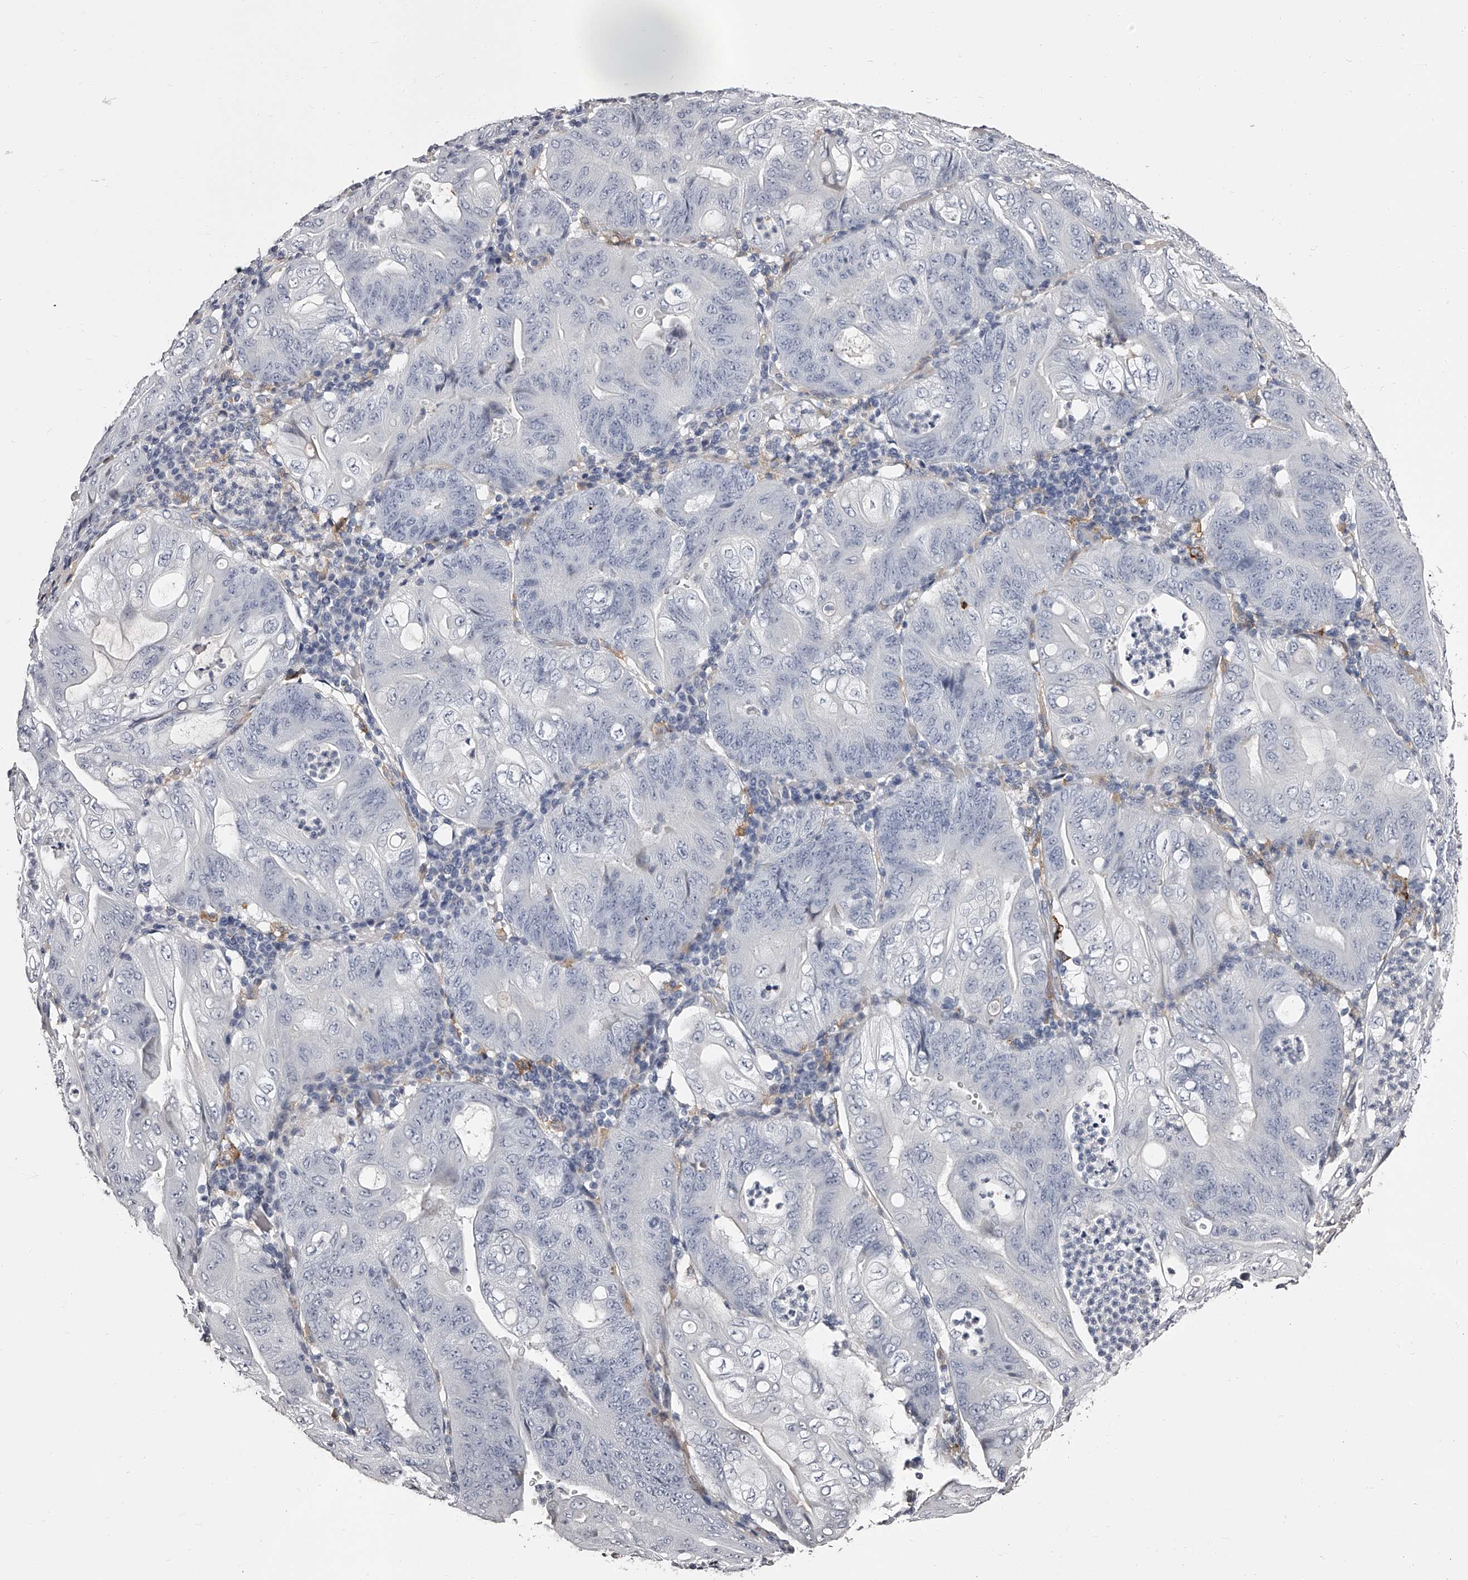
{"staining": {"intensity": "negative", "quantity": "none", "location": "none"}, "tissue": "stomach cancer", "cell_type": "Tumor cells", "image_type": "cancer", "snomed": [{"axis": "morphology", "description": "Adenocarcinoma, NOS"}, {"axis": "topography", "description": "Stomach"}], "caption": "Tumor cells are negative for protein expression in human adenocarcinoma (stomach). The staining was performed using DAB (3,3'-diaminobenzidine) to visualize the protein expression in brown, while the nuclei were stained in blue with hematoxylin (Magnification: 20x).", "gene": "PACSIN1", "patient": {"sex": "female", "age": 73}}